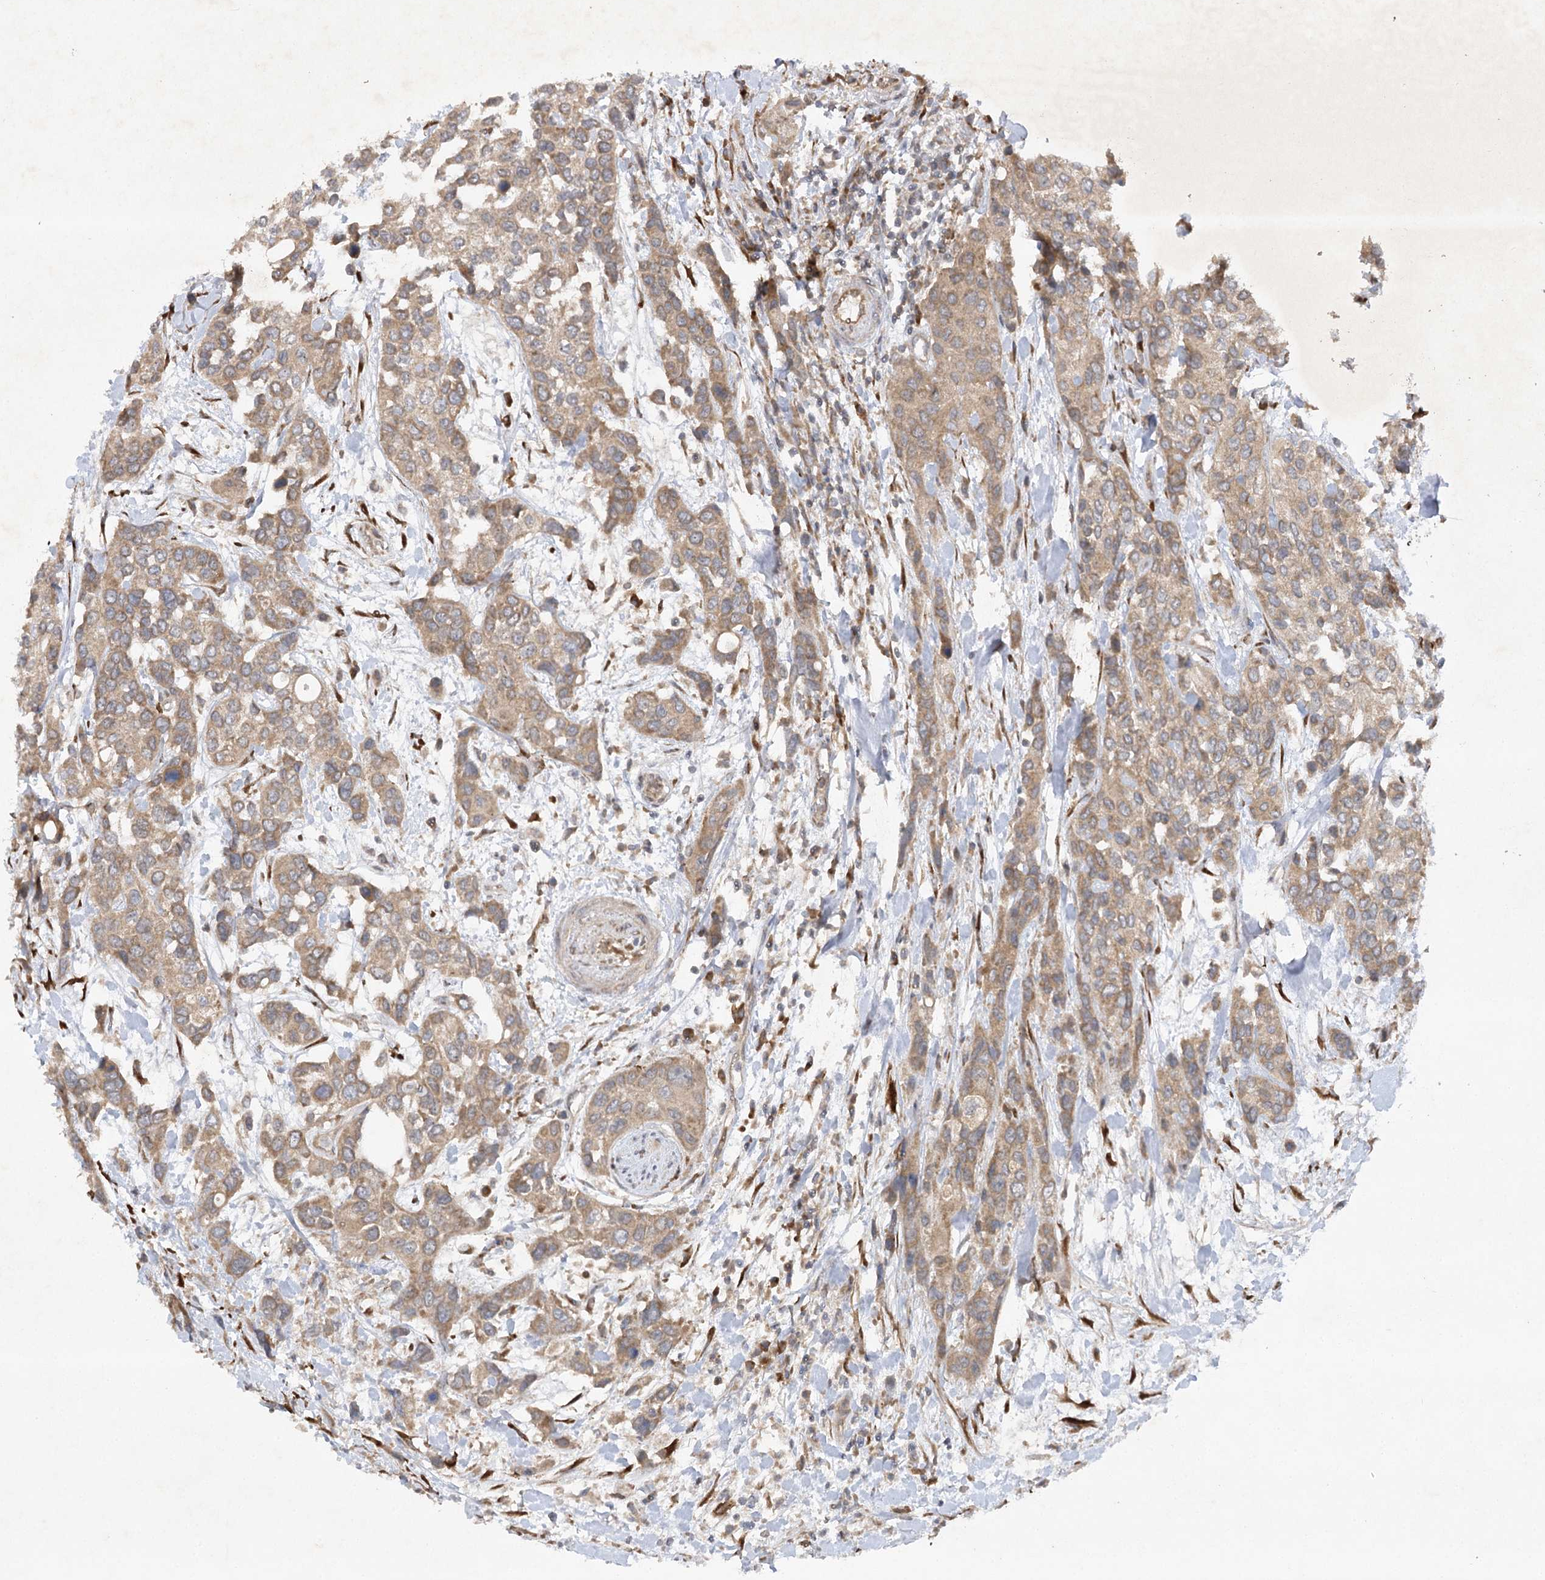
{"staining": {"intensity": "moderate", "quantity": ">75%", "location": "cytoplasmic/membranous"}, "tissue": "urothelial cancer", "cell_type": "Tumor cells", "image_type": "cancer", "snomed": [{"axis": "morphology", "description": "Normal tissue, NOS"}, {"axis": "morphology", "description": "Urothelial carcinoma, High grade"}, {"axis": "topography", "description": "Vascular tissue"}, {"axis": "topography", "description": "Urinary bladder"}], "caption": "Immunohistochemistry of urothelial cancer displays medium levels of moderate cytoplasmic/membranous expression in about >75% of tumor cells. The staining was performed using DAB to visualize the protein expression in brown, while the nuclei were stained in blue with hematoxylin (Magnification: 20x).", "gene": "TRAF3IP1", "patient": {"sex": "female", "age": 56}}